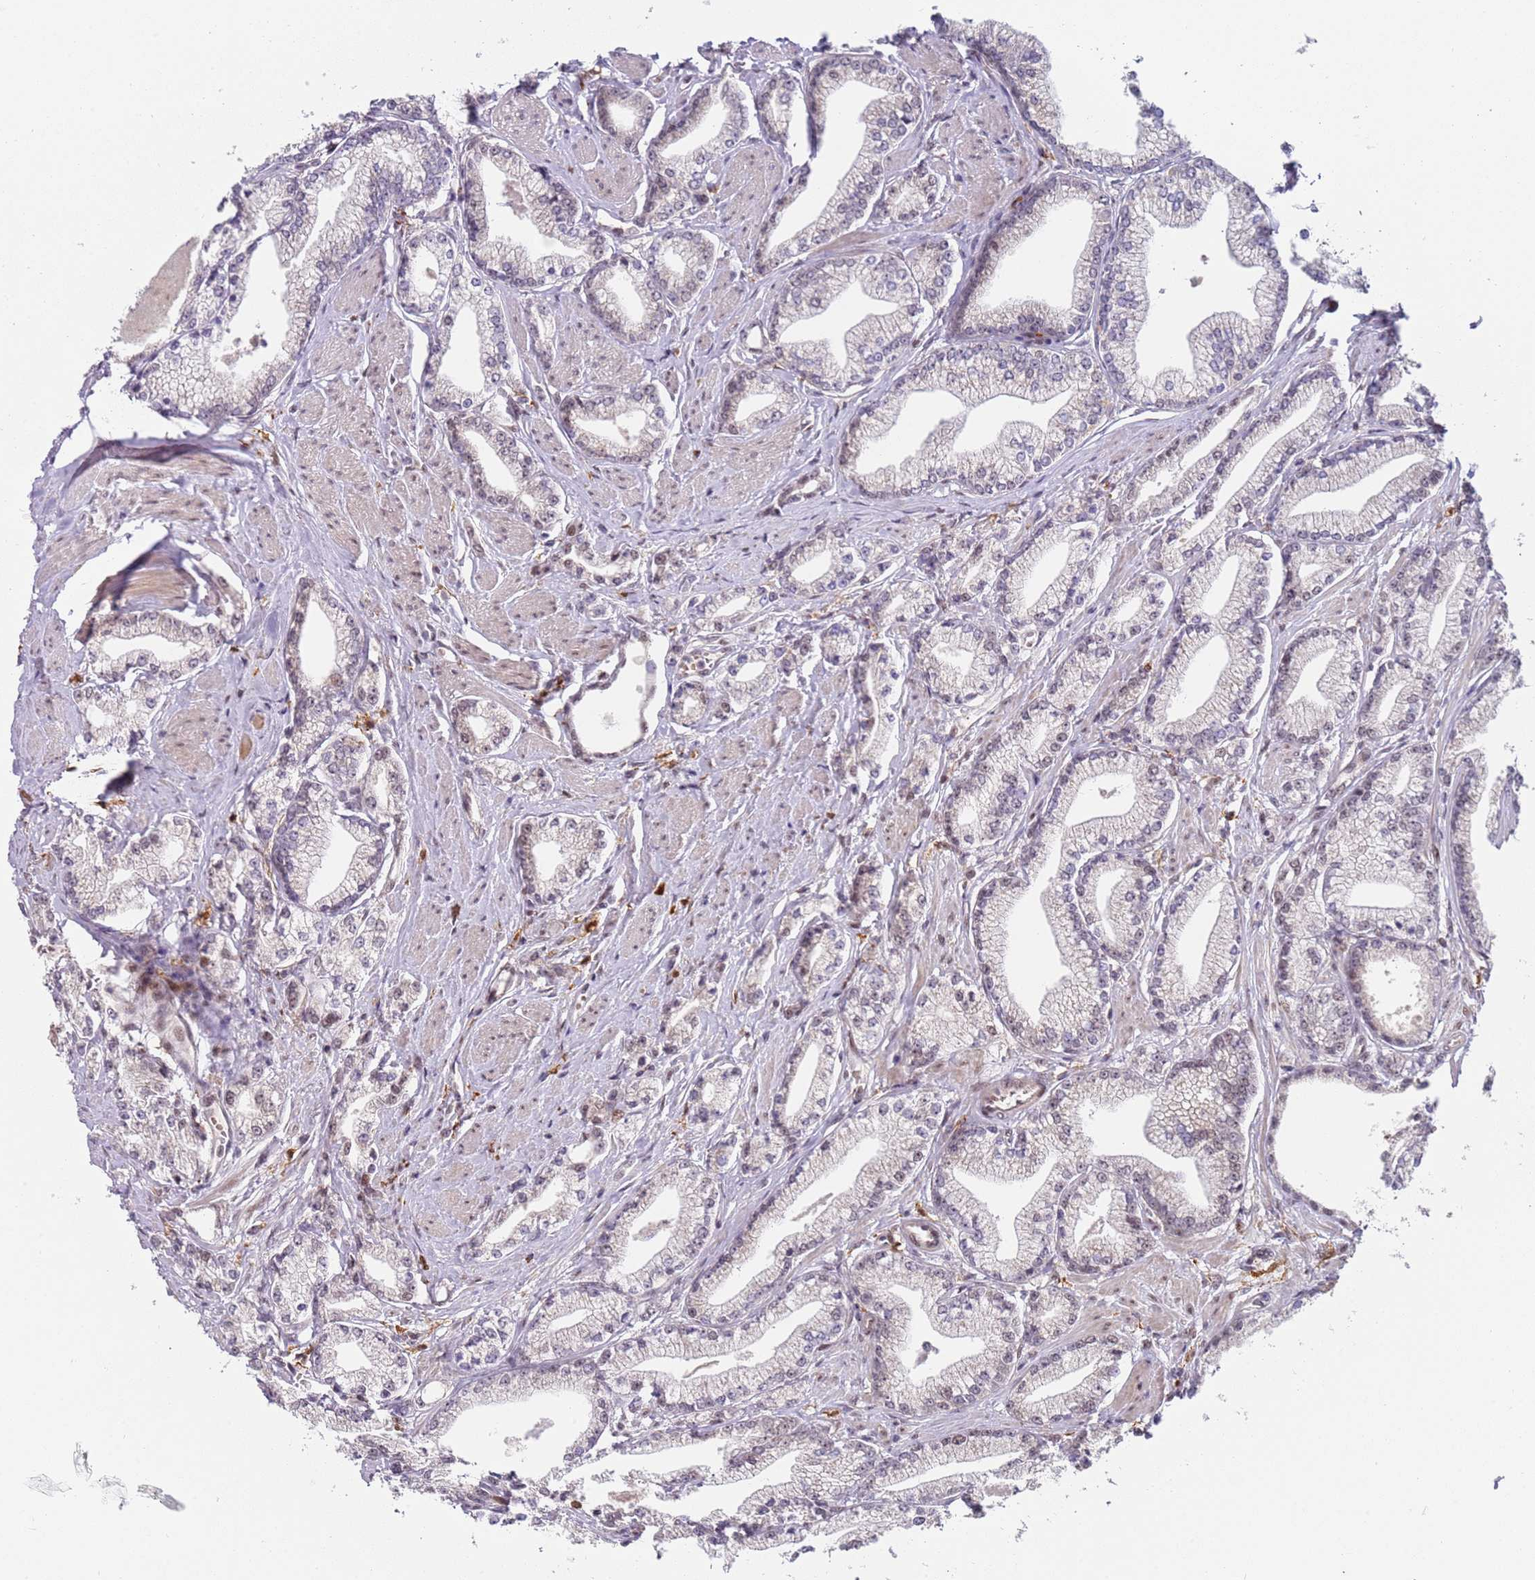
{"staining": {"intensity": "negative", "quantity": "none", "location": "none"}, "tissue": "prostate cancer", "cell_type": "Tumor cells", "image_type": "cancer", "snomed": [{"axis": "morphology", "description": "Adenocarcinoma, High grade"}, {"axis": "topography", "description": "Prostate"}], "caption": "Tumor cells are negative for protein expression in human prostate adenocarcinoma (high-grade).", "gene": "LGALSL", "patient": {"sex": "male", "age": 67}}